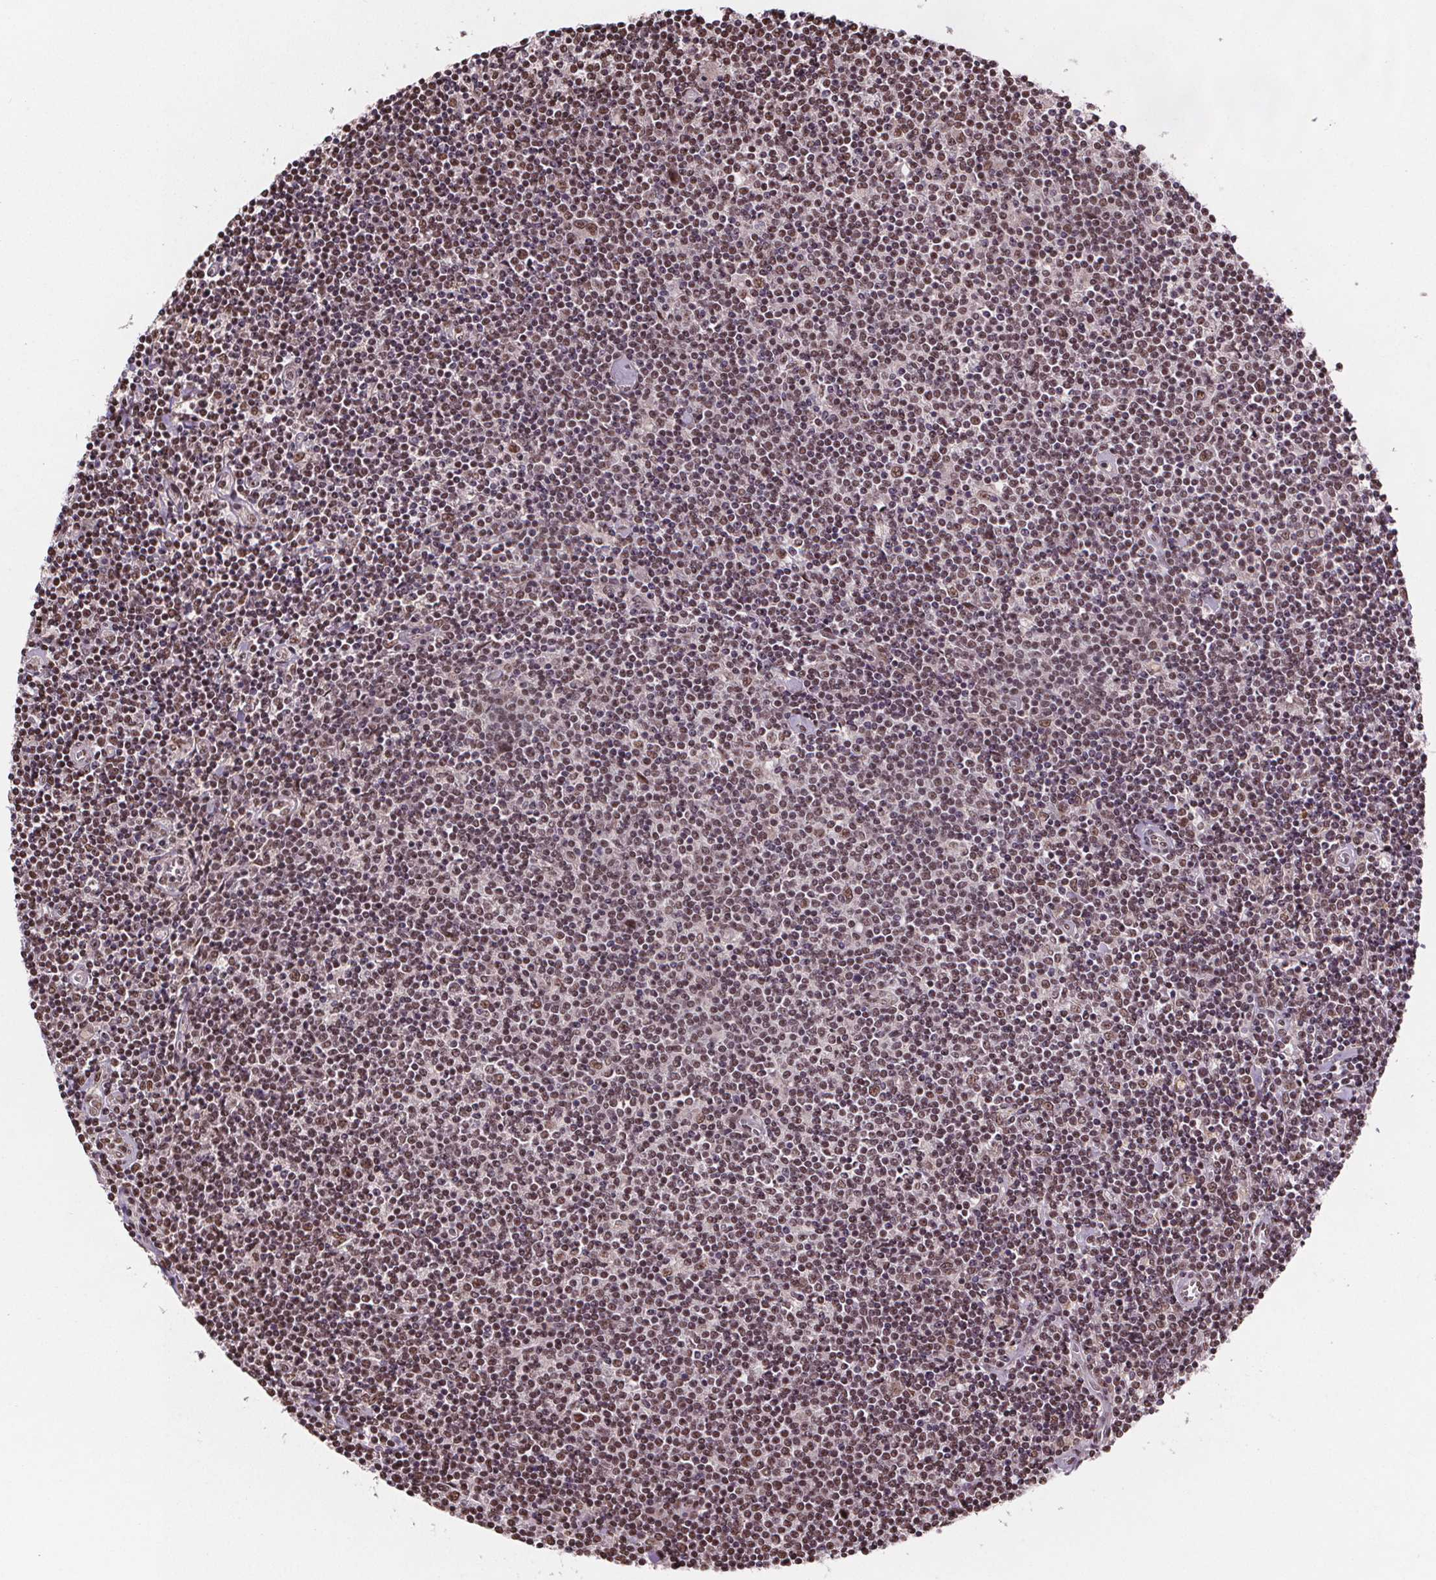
{"staining": {"intensity": "moderate", "quantity": ">75%", "location": "nuclear"}, "tissue": "lymphoma", "cell_type": "Tumor cells", "image_type": "cancer", "snomed": [{"axis": "morphology", "description": "Hodgkin's disease, NOS"}, {"axis": "topography", "description": "Lymph node"}], "caption": "A brown stain labels moderate nuclear staining of a protein in lymphoma tumor cells.", "gene": "JARID2", "patient": {"sex": "male", "age": 40}}